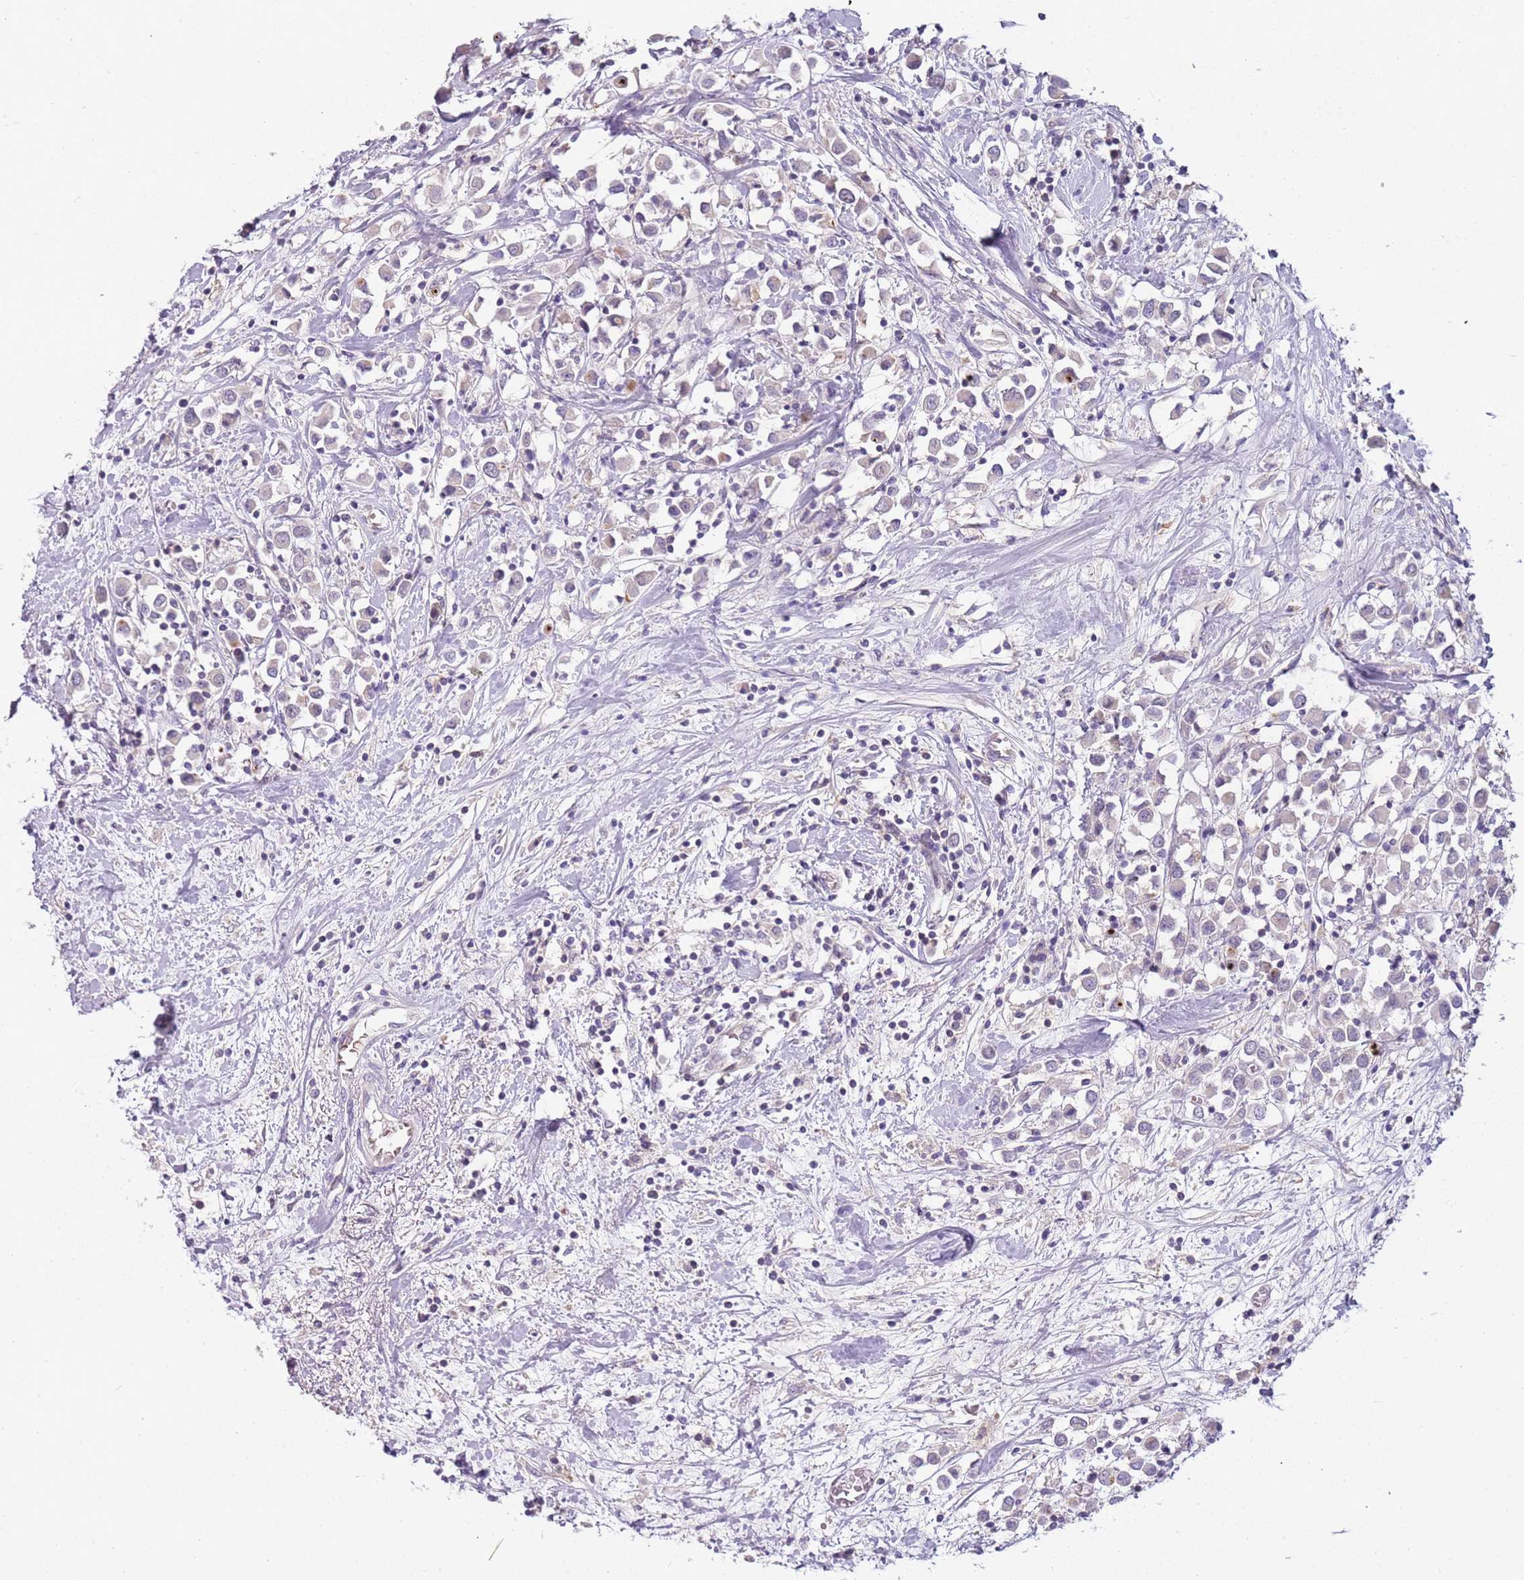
{"staining": {"intensity": "negative", "quantity": "none", "location": "none"}, "tissue": "breast cancer", "cell_type": "Tumor cells", "image_type": "cancer", "snomed": [{"axis": "morphology", "description": "Duct carcinoma"}, {"axis": "topography", "description": "Breast"}], "caption": "Immunohistochemistry (IHC) micrograph of breast invasive ductal carcinoma stained for a protein (brown), which shows no positivity in tumor cells.", "gene": "ARHGAP5", "patient": {"sex": "female", "age": 61}}